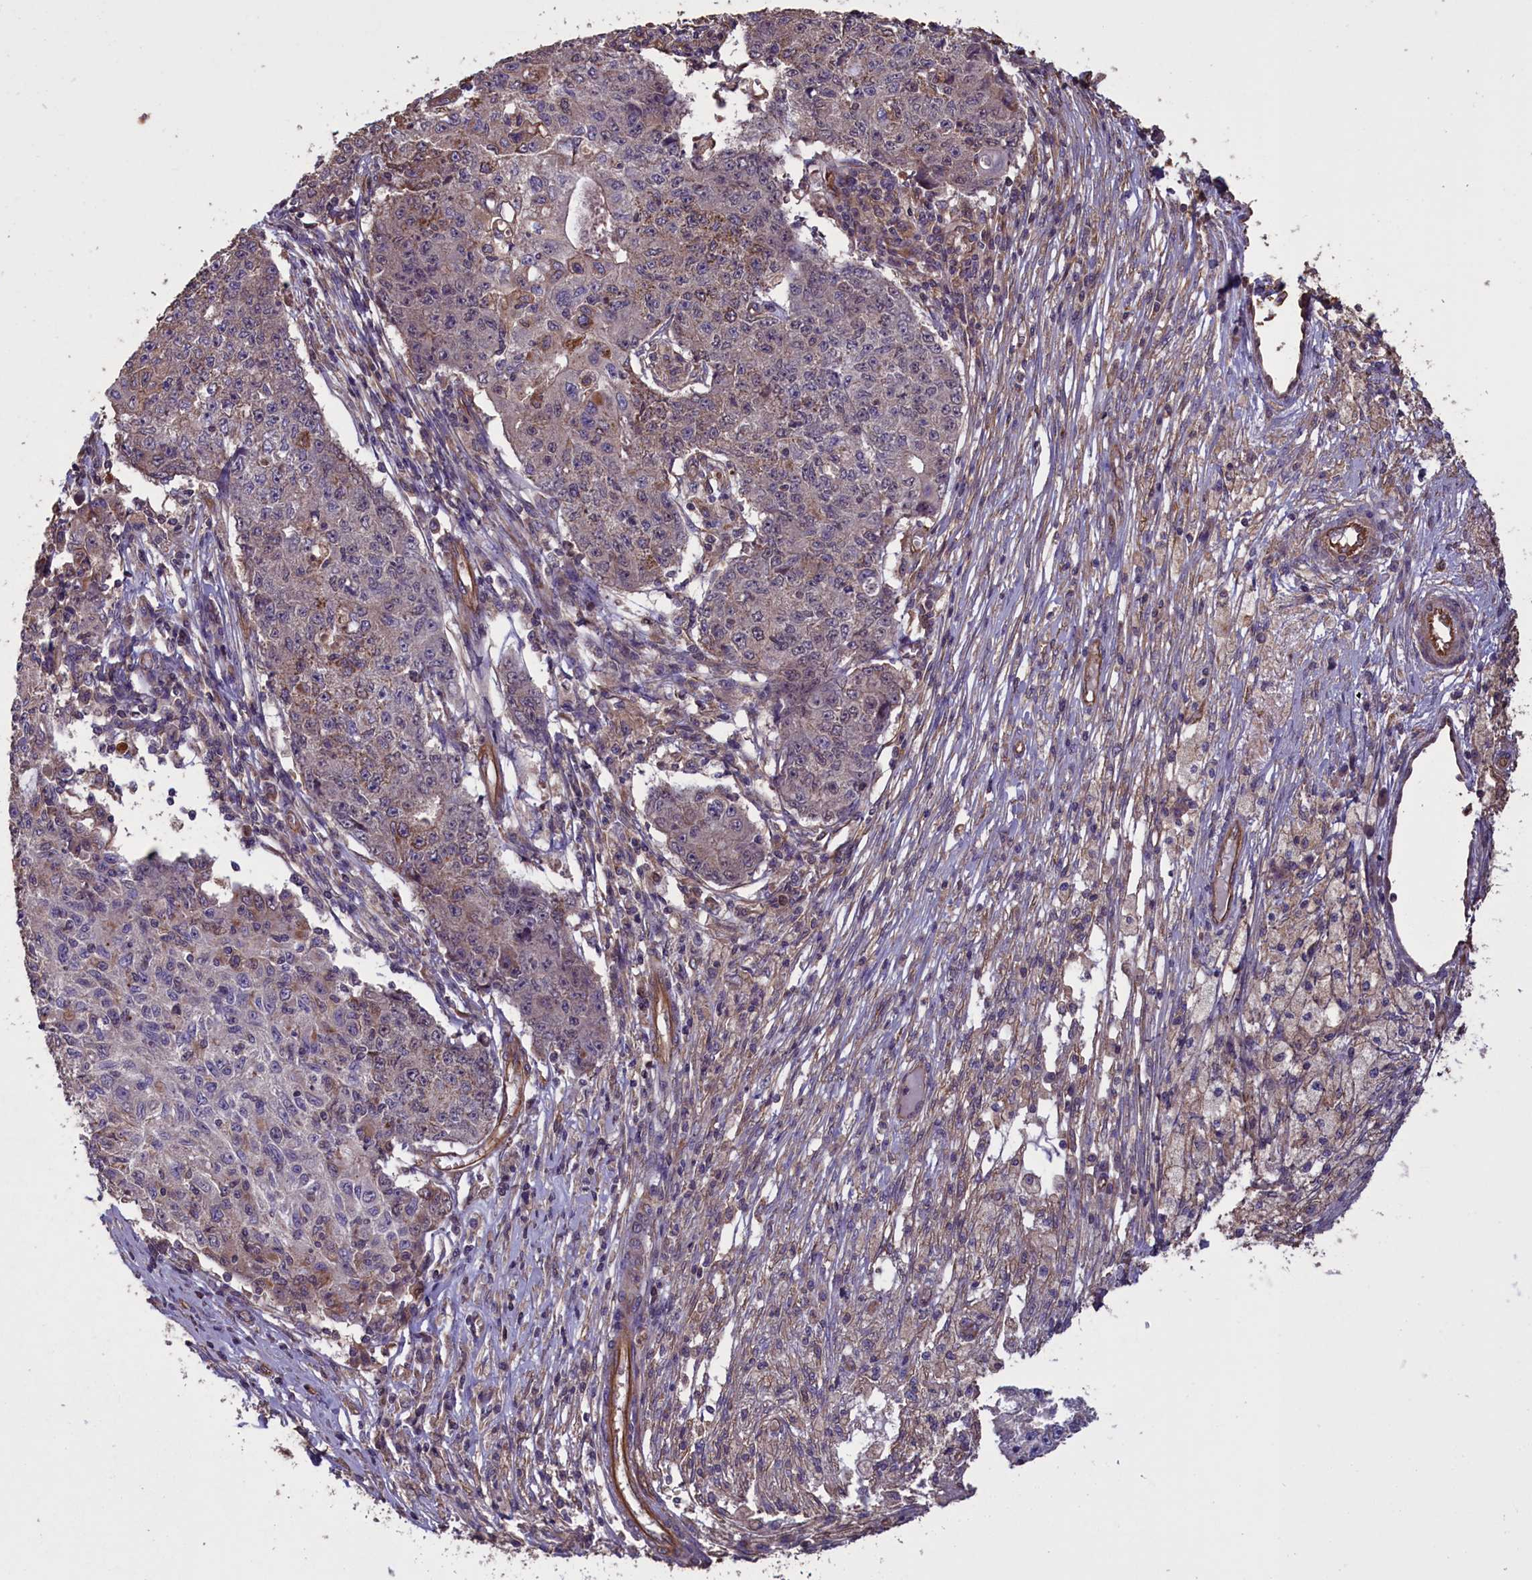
{"staining": {"intensity": "negative", "quantity": "none", "location": "none"}, "tissue": "ovarian cancer", "cell_type": "Tumor cells", "image_type": "cancer", "snomed": [{"axis": "morphology", "description": "Carcinoma, endometroid"}, {"axis": "topography", "description": "Ovary"}], "caption": "Ovarian cancer was stained to show a protein in brown. There is no significant staining in tumor cells.", "gene": "DAPK3", "patient": {"sex": "female", "age": 42}}